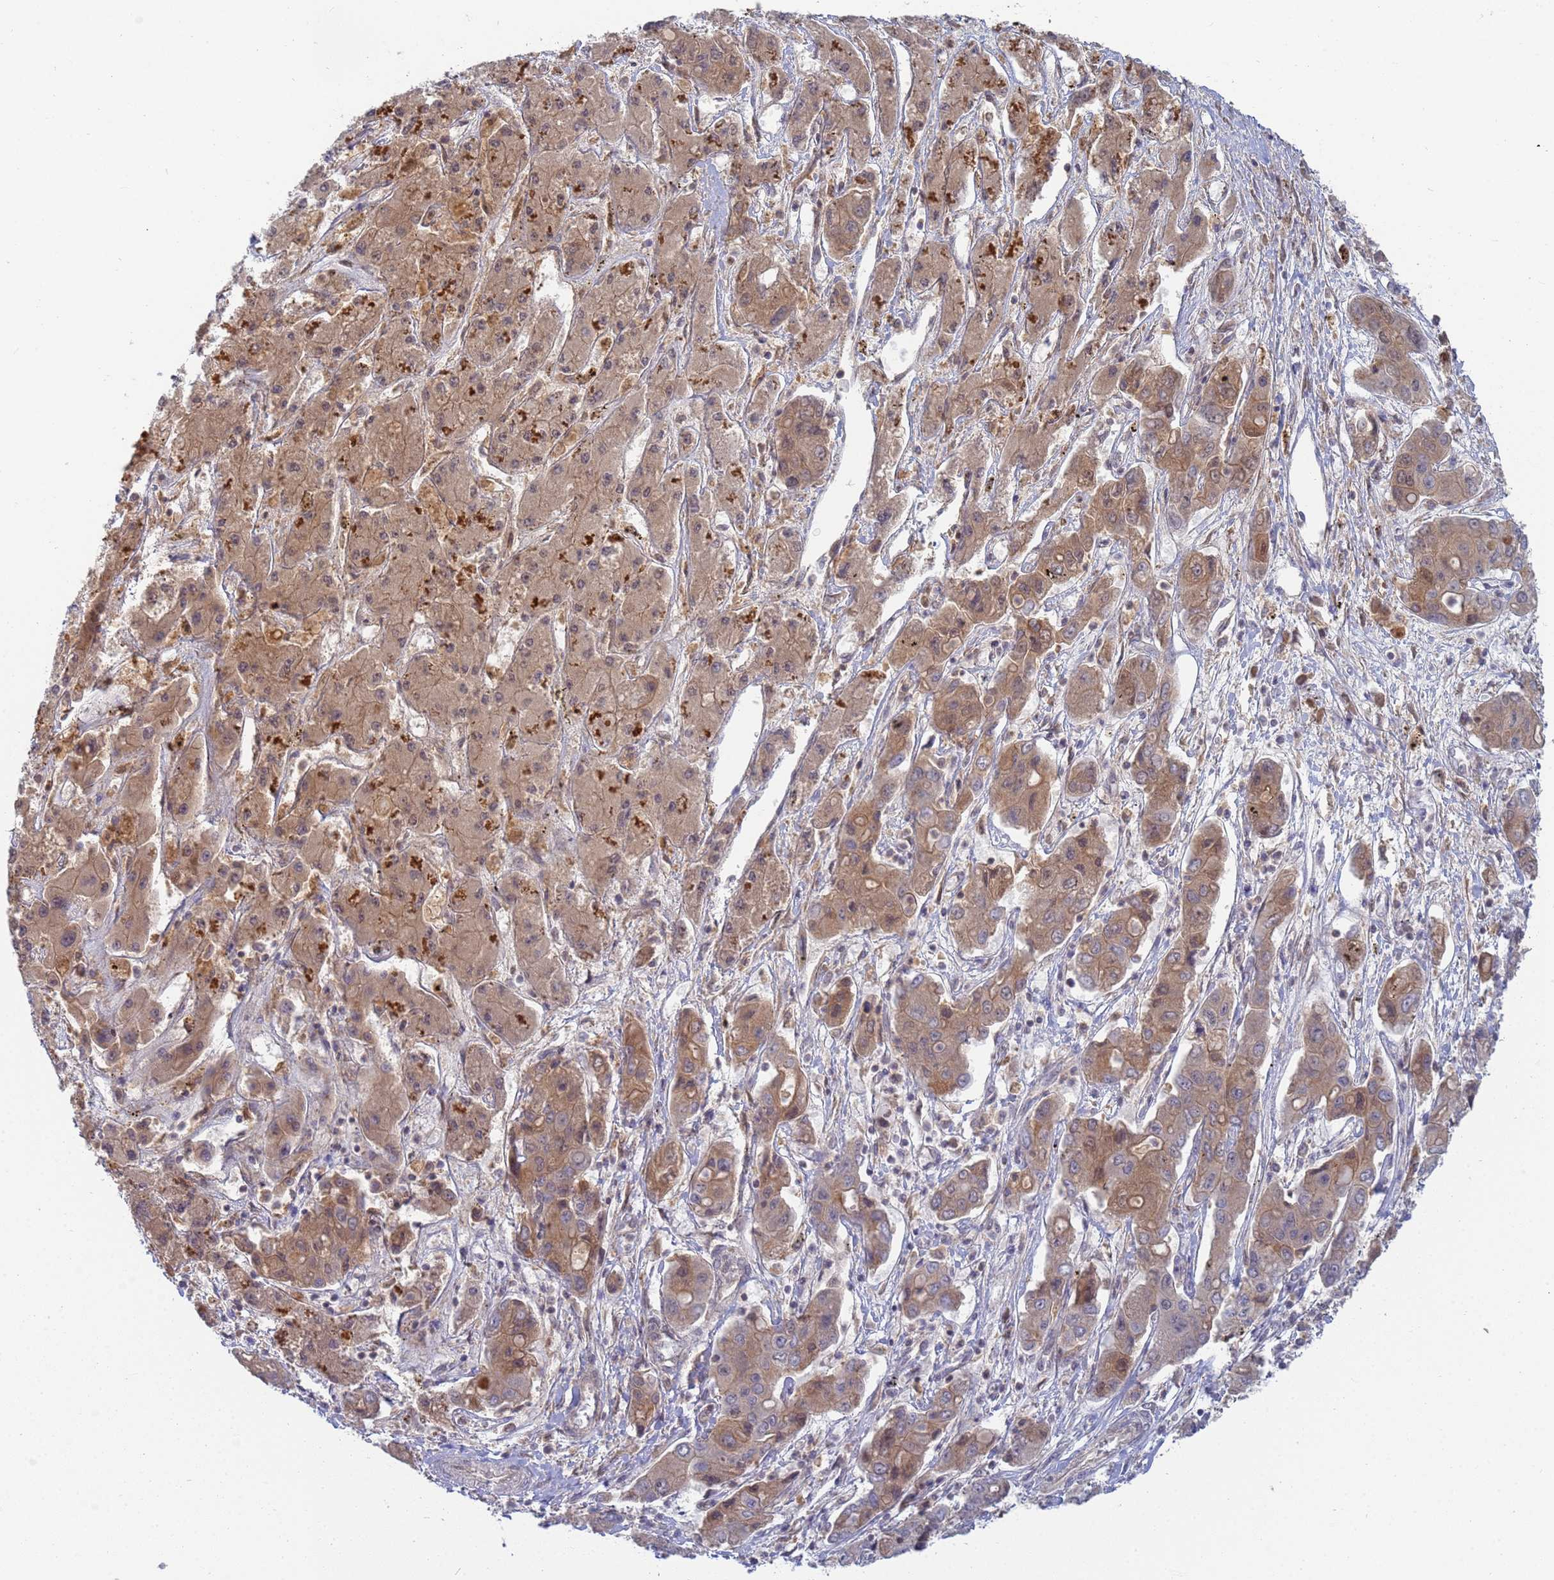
{"staining": {"intensity": "weak", "quantity": ">75%", "location": "cytoplasmic/membranous"}, "tissue": "liver cancer", "cell_type": "Tumor cells", "image_type": "cancer", "snomed": [{"axis": "morphology", "description": "Cholangiocarcinoma"}, {"axis": "topography", "description": "Liver"}], "caption": "Immunohistochemical staining of cholangiocarcinoma (liver) shows low levels of weak cytoplasmic/membranous protein staining in approximately >75% of tumor cells. Immunohistochemistry (ihc) stains the protein in brown and the nuclei are stained blue.", "gene": "SHARPIN", "patient": {"sex": "male", "age": 67}}